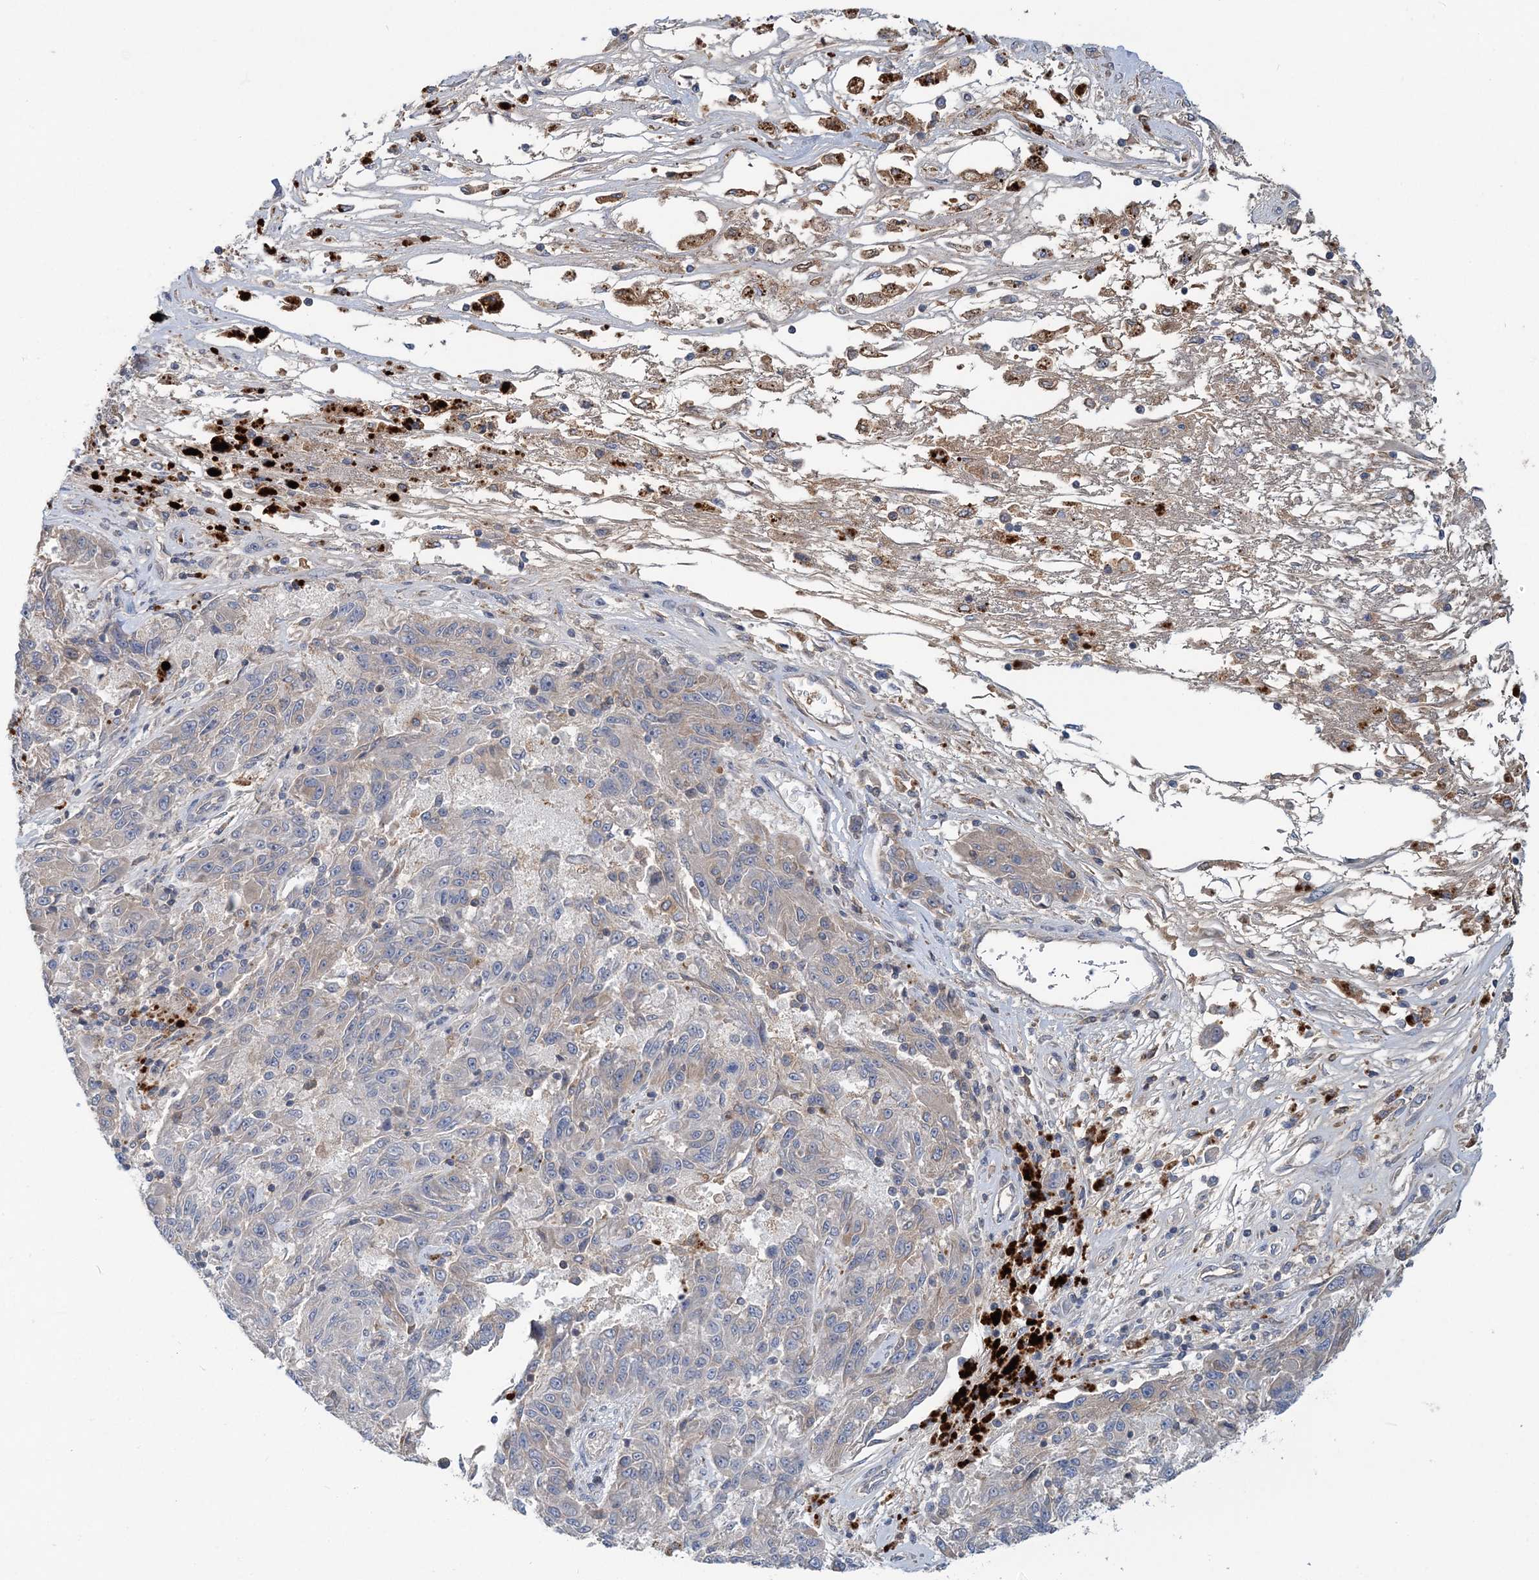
{"staining": {"intensity": "weak", "quantity": "25%-75%", "location": "cytoplasmic/membranous"}, "tissue": "melanoma", "cell_type": "Tumor cells", "image_type": "cancer", "snomed": [{"axis": "morphology", "description": "Malignant melanoma, NOS"}, {"axis": "topography", "description": "Skin"}], "caption": "Human melanoma stained with a brown dye reveals weak cytoplasmic/membranous positive positivity in about 25%-75% of tumor cells.", "gene": "RNF25", "patient": {"sex": "male", "age": 53}}